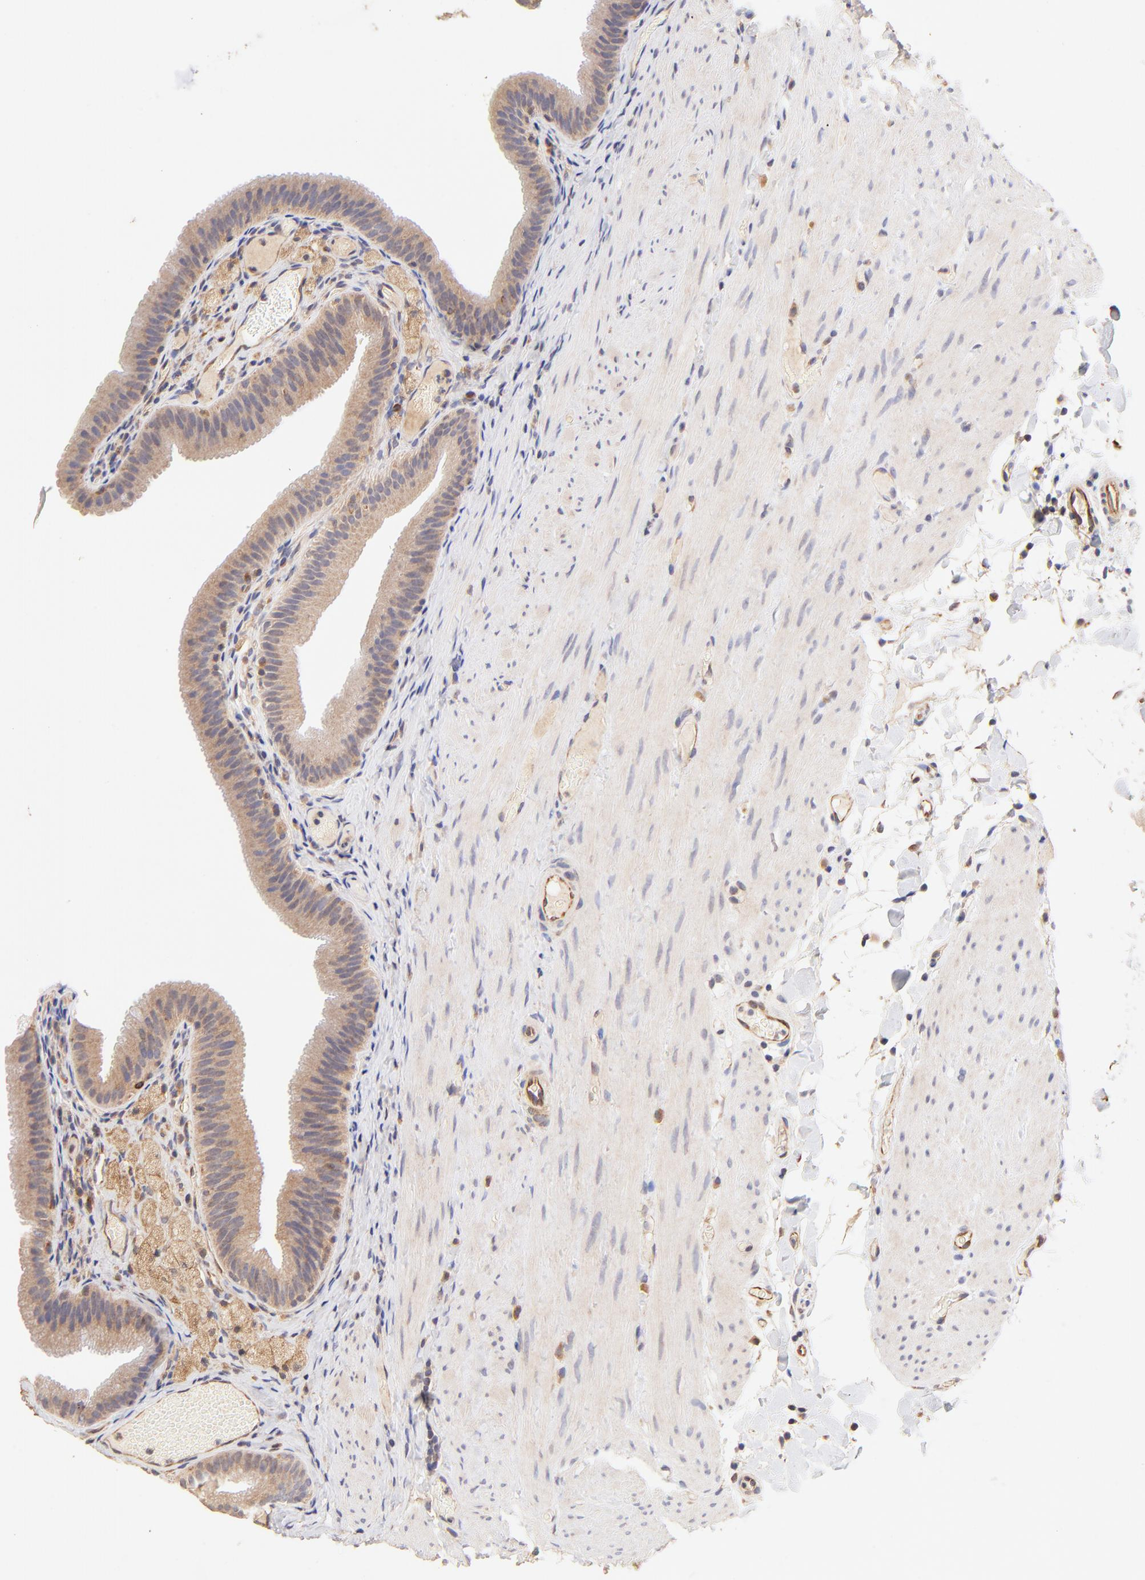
{"staining": {"intensity": "weak", "quantity": ">75%", "location": "cytoplasmic/membranous"}, "tissue": "gallbladder", "cell_type": "Glandular cells", "image_type": "normal", "snomed": [{"axis": "morphology", "description": "Normal tissue, NOS"}, {"axis": "topography", "description": "Gallbladder"}], "caption": "Gallbladder was stained to show a protein in brown. There is low levels of weak cytoplasmic/membranous positivity in about >75% of glandular cells. The protein of interest is stained brown, and the nuclei are stained in blue (DAB (3,3'-diaminobenzidine) IHC with brightfield microscopy, high magnification).", "gene": "TNFAIP3", "patient": {"sex": "female", "age": 24}}